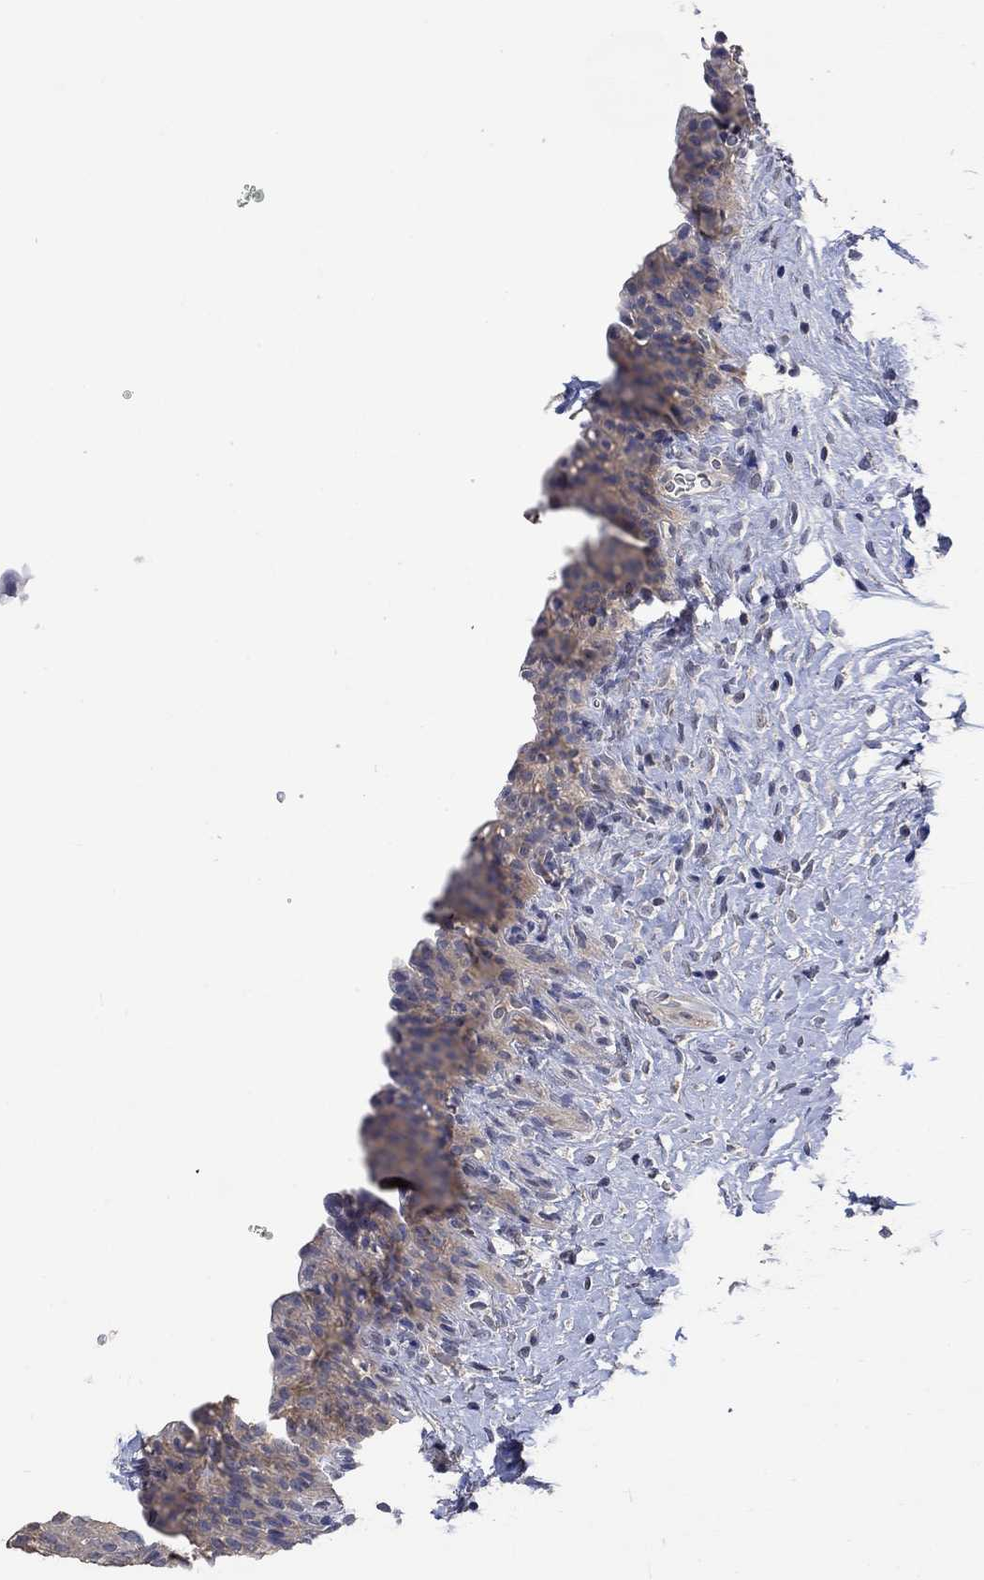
{"staining": {"intensity": "weak", "quantity": "<25%", "location": "cytoplasmic/membranous"}, "tissue": "urinary bladder", "cell_type": "Urothelial cells", "image_type": "normal", "snomed": [{"axis": "morphology", "description": "Normal tissue, NOS"}, {"axis": "topography", "description": "Urinary bladder"}], "caption": "An immunohistochemistry histopathology image of benign urinary bladder is shown. There is no staining in urothelial cells of urinary bladder. The staining is performed using DAB (3,3'-diaminobenzidine) brown chromogen with nuclei counter-stained in using hematoxylin.", "gene": "PTPN20", "patient": {"sex": "male", "age": 76}}